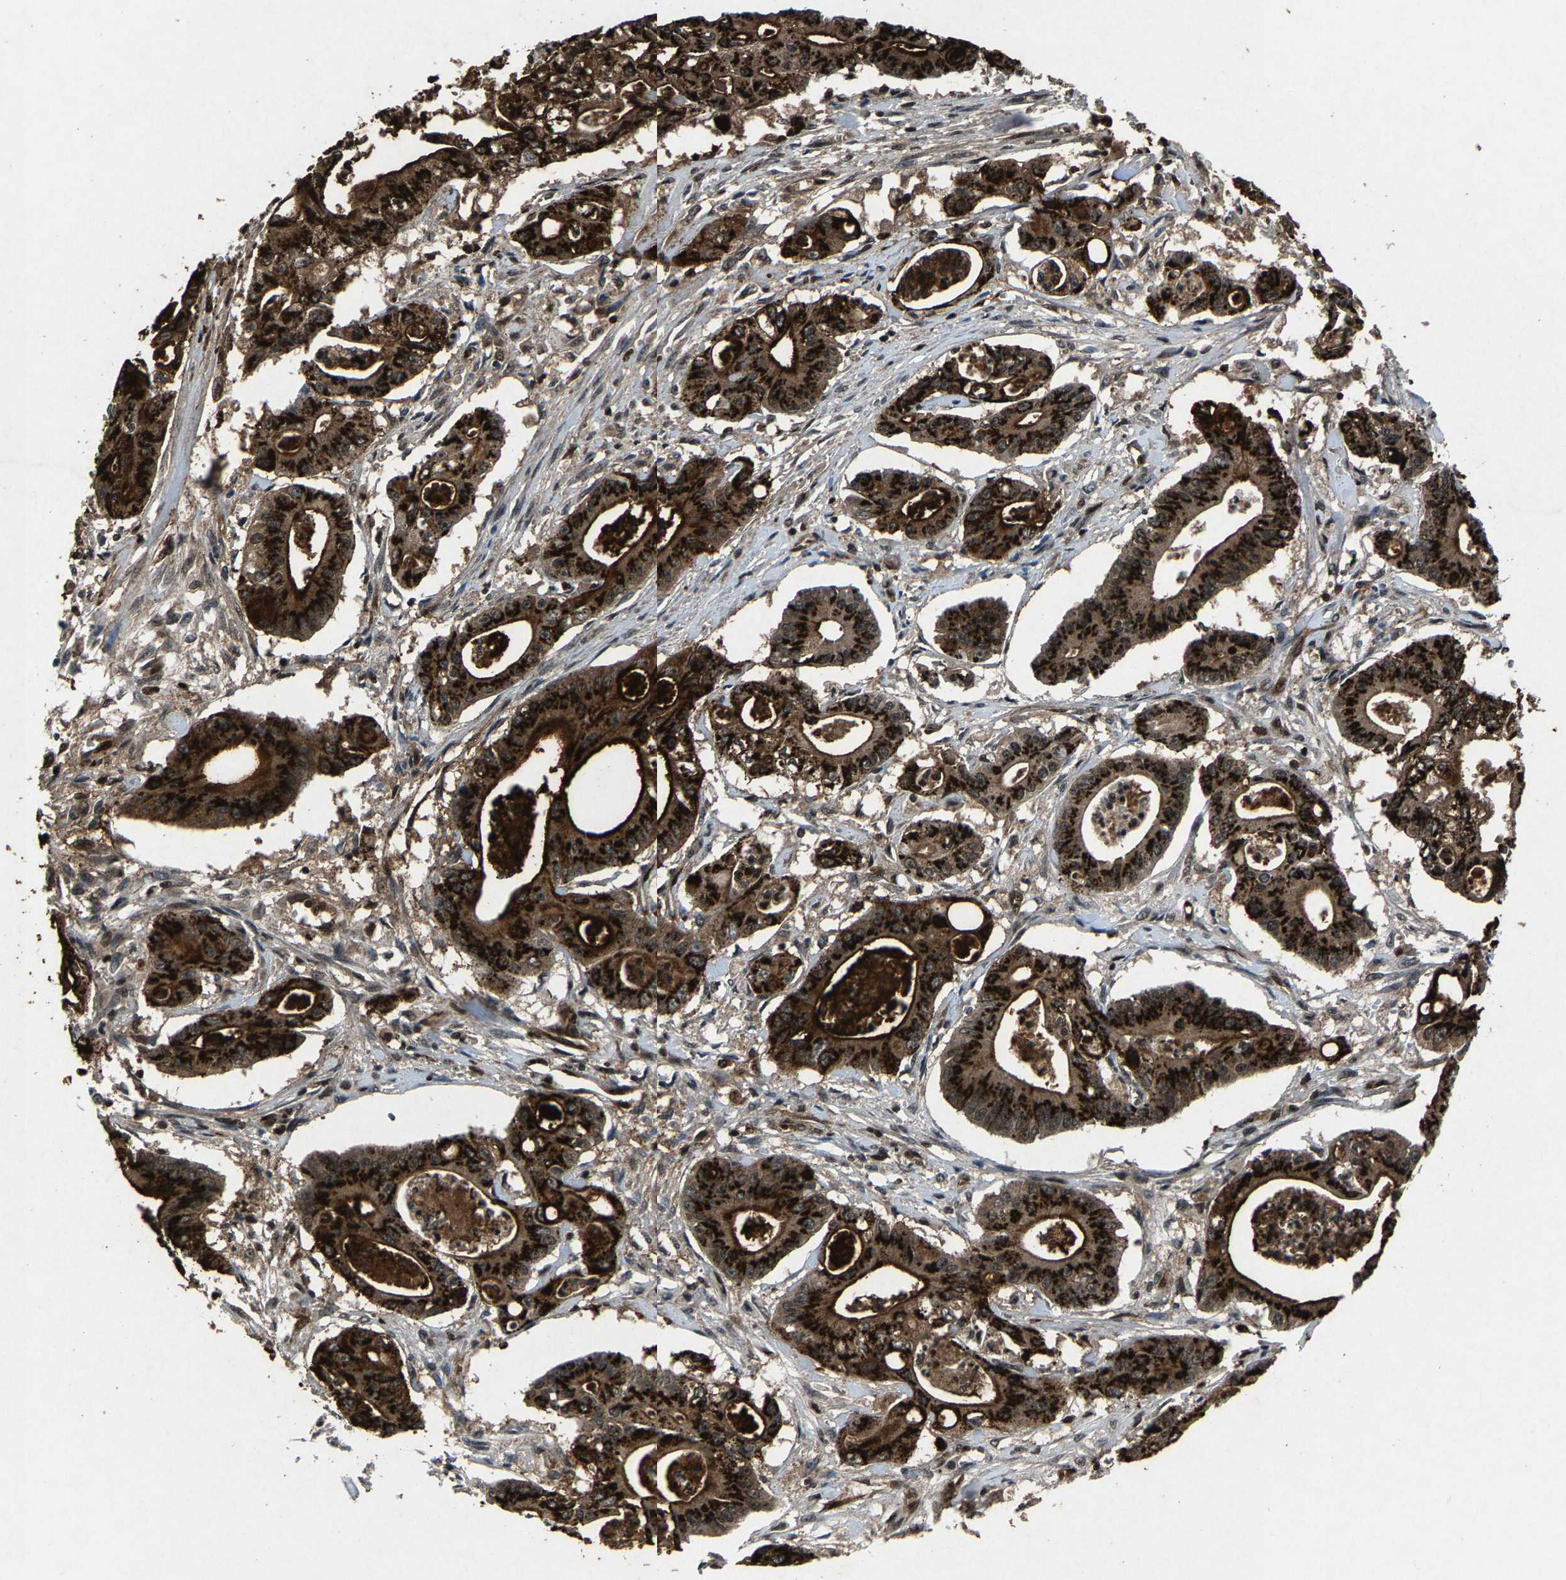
{"staining": {"intensity": "strong", "quantity": ">75%", "location": "cytoplasmic/membranous"}, "tissue": "pancreatic cancer", "cell_type": "Tumor cells", "image_type": "cancer", "snomed": [{"axis": "morphology", "description": "Normal tissue, NOS"}, {"axis": "topography", "description": "Lymph node"}], "caption": "Immunohistochemical staining of pancreatic cancer demonstrates high levels of strong cytoplasmic/membranous positivity in about >75% of tumor cells. (DAB IHC, brown staining for protein, blue staining for nuclei).", "gene": "ATXN3", "patient": {"sex": "male", "age": 62}}